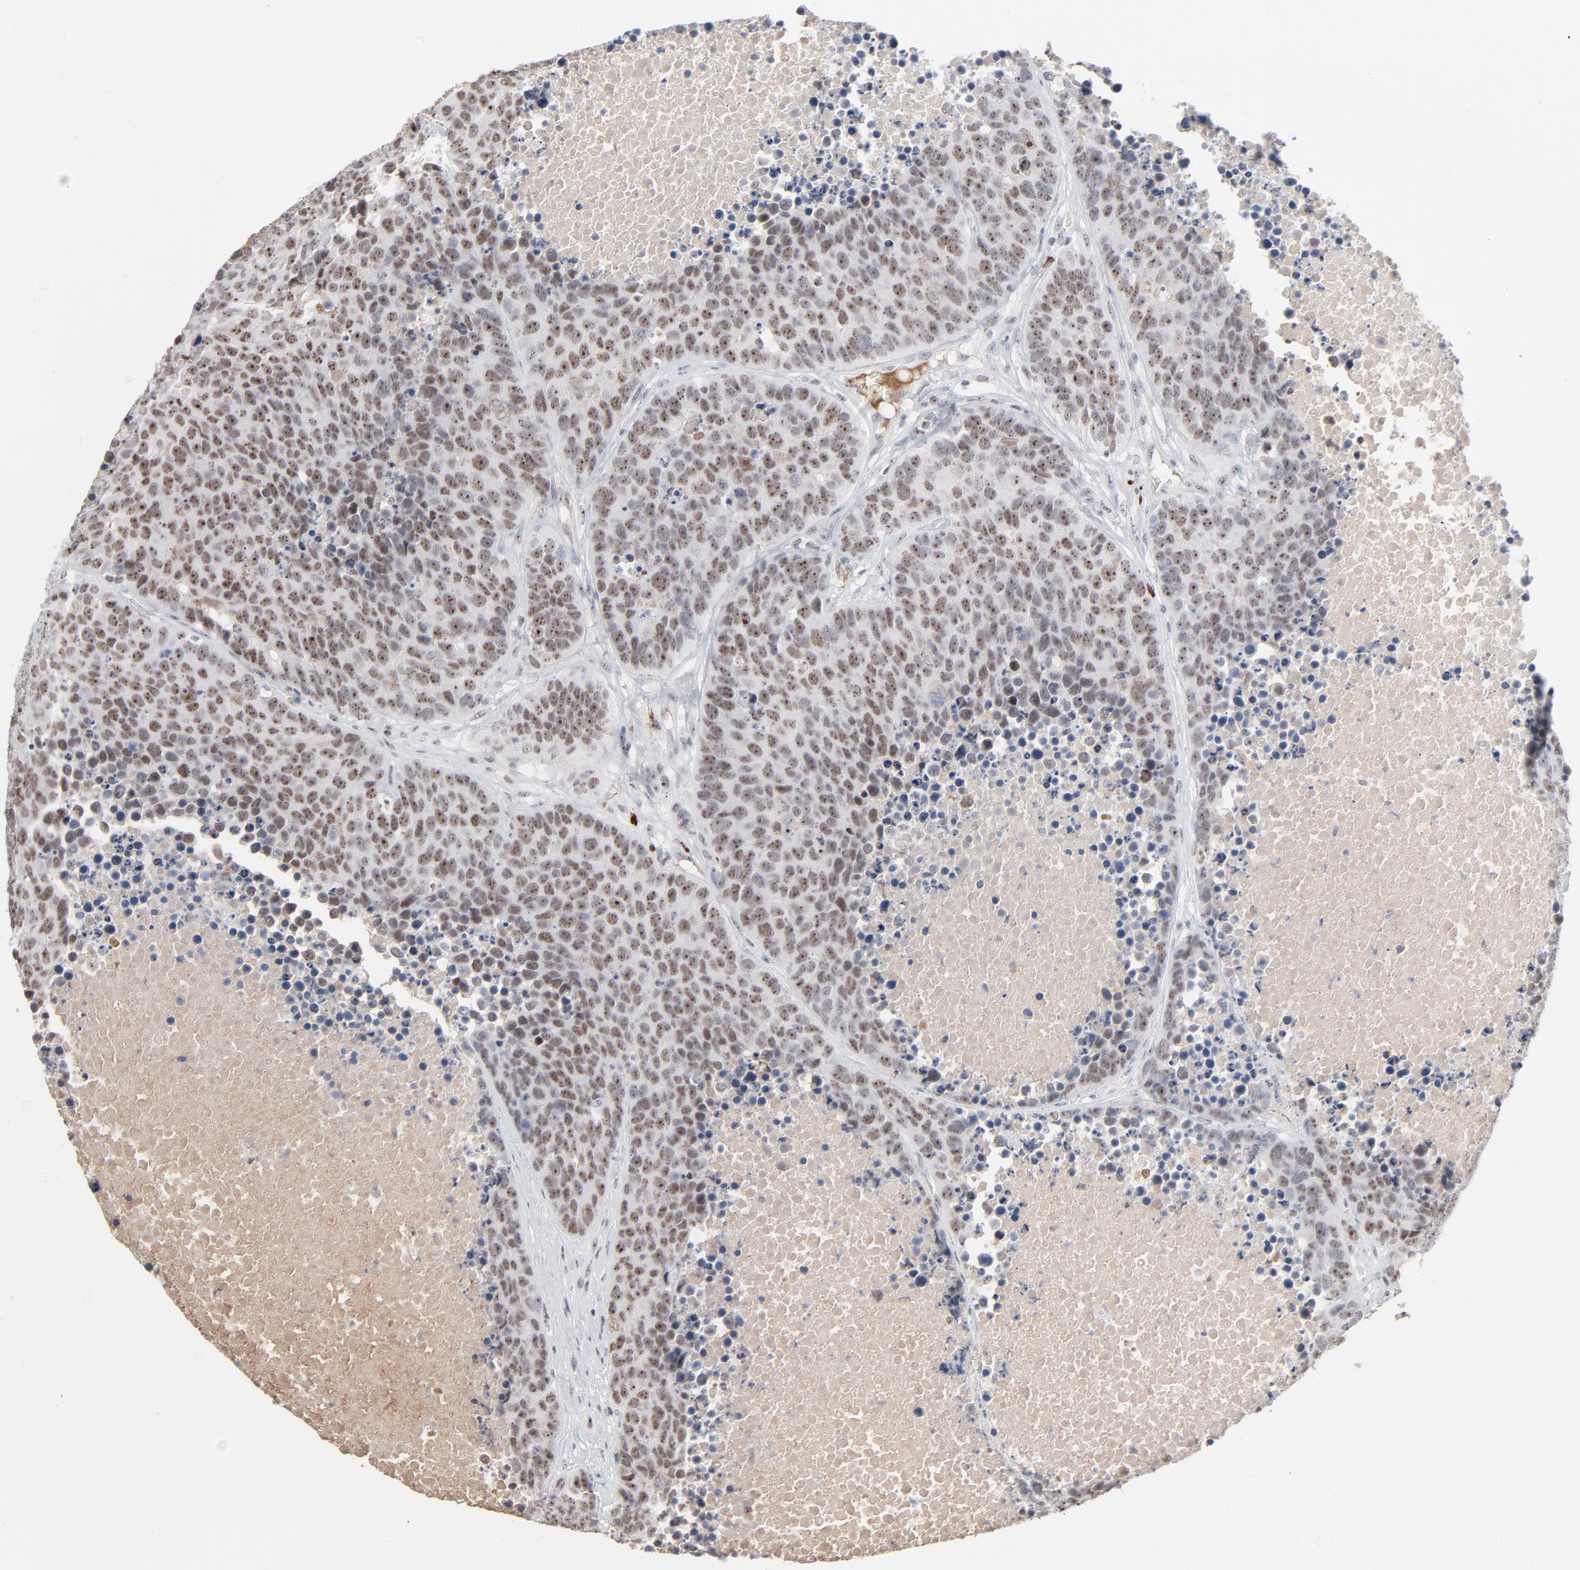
{"staining": {"intensity": "moderate", "quantity": ">75%", "location": "cytoplasmic/membranous"}, "tissue": "carcinoid", "cell_type": "Tumor cells", "image_type": "cancer", "snomed": [{"axis": "morphology", "description": "Carcinoid, malignant, NOS"}, {"axis": "topography", "description": "Lung"}], "caption": "Moderate cytoplasmic/membranous positivity for a protein is present in approximately >75% of tumor cells of carcinoid using immunohistochemistry.", "gene": "MPHOSPH6", "patient": {"sex": "male", "age": 60}}